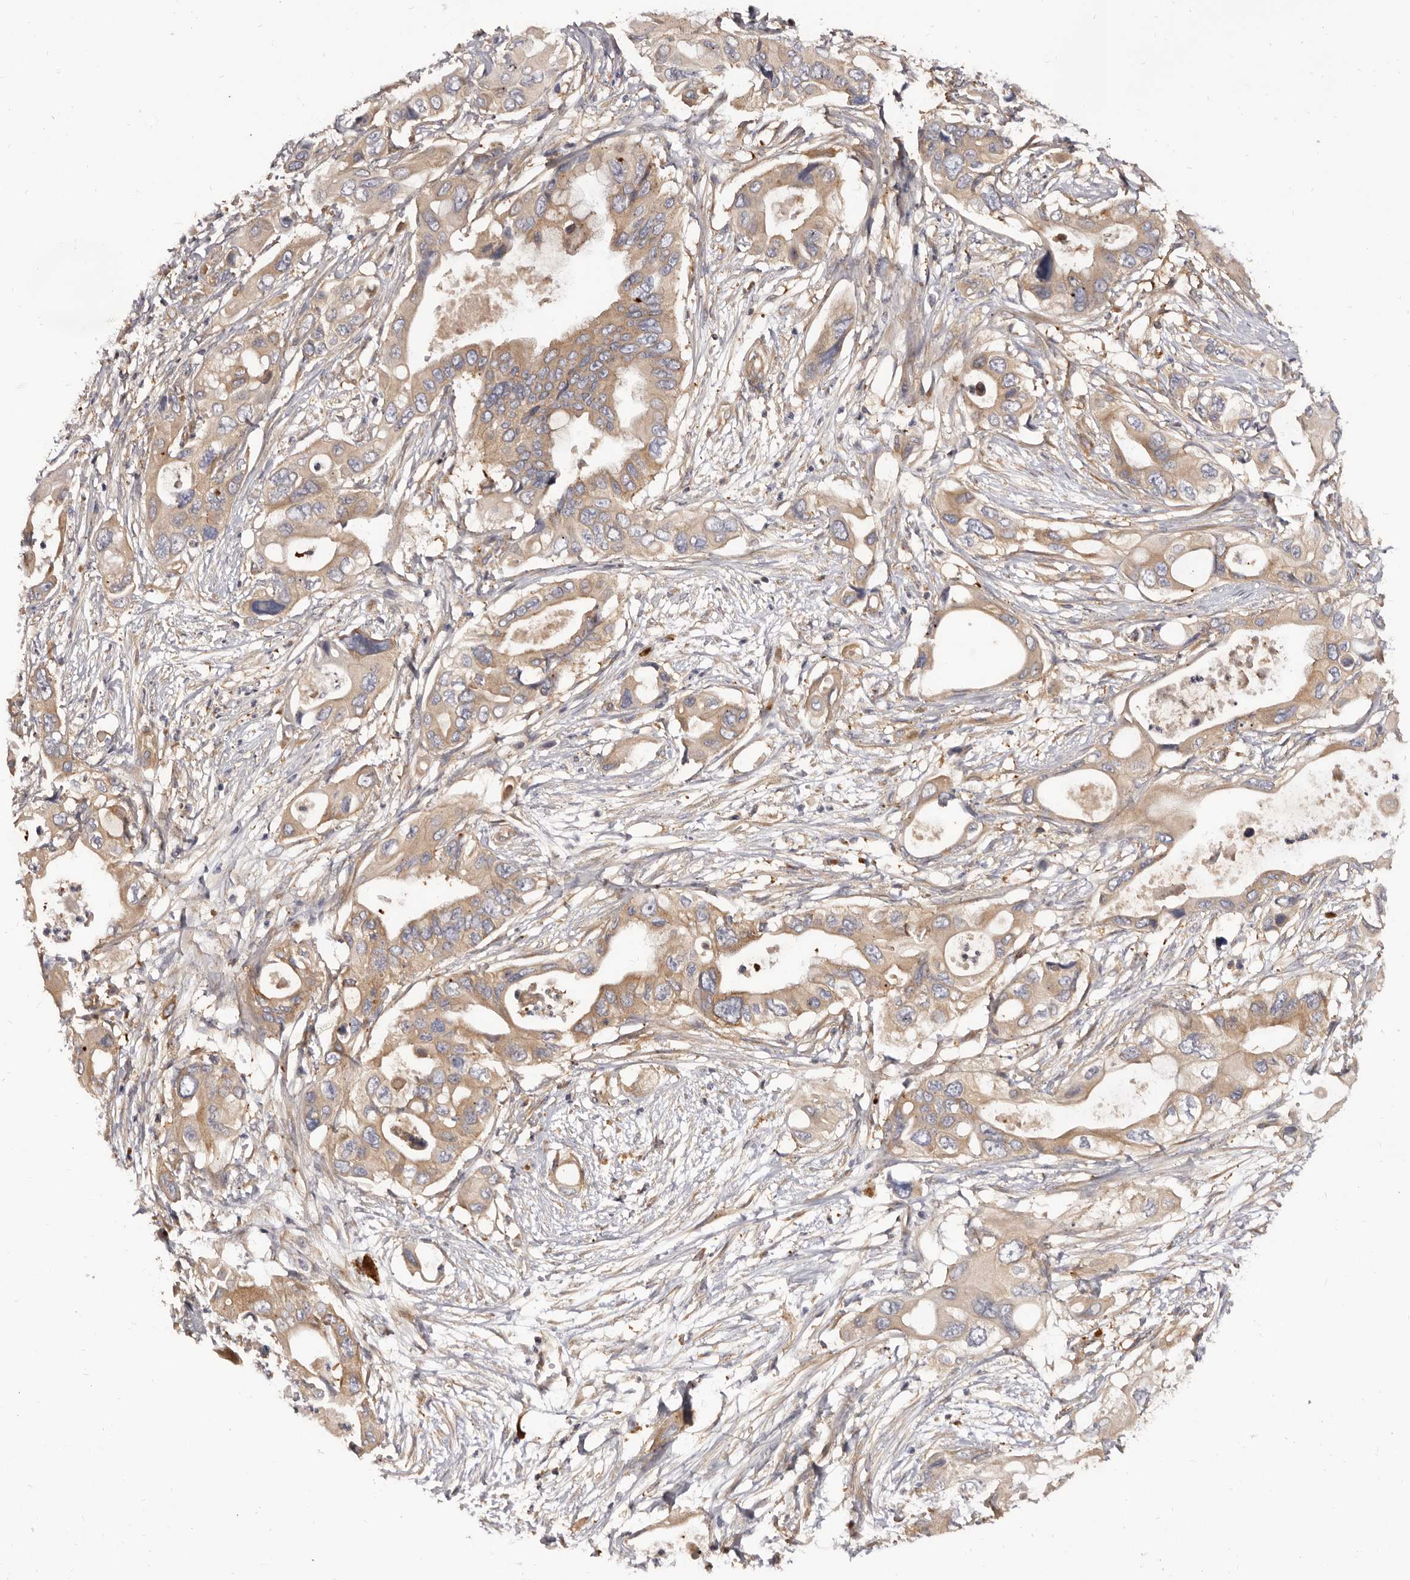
{"staining": {"intensity": "moderate", "quantity": ">75%", "location": "cytoplasmic/membranous"}, "tissue": "pancreatic cancer", "cell_type": "Tumor cells", "image_type": "cancer", "snomed": [{"axis": "morphology", "description": "Adenocarcinoma, NOS"}, {"axis": "topography", "description": "Pancreas"}], "caption": "Pancreatic adenocarcinoma tissue reveals moderate cytoplasmic/membranous staining in about >75% of tumor cells", "gene": "ADAMTS20", "patient": {"sex": "male", "age": 66}}